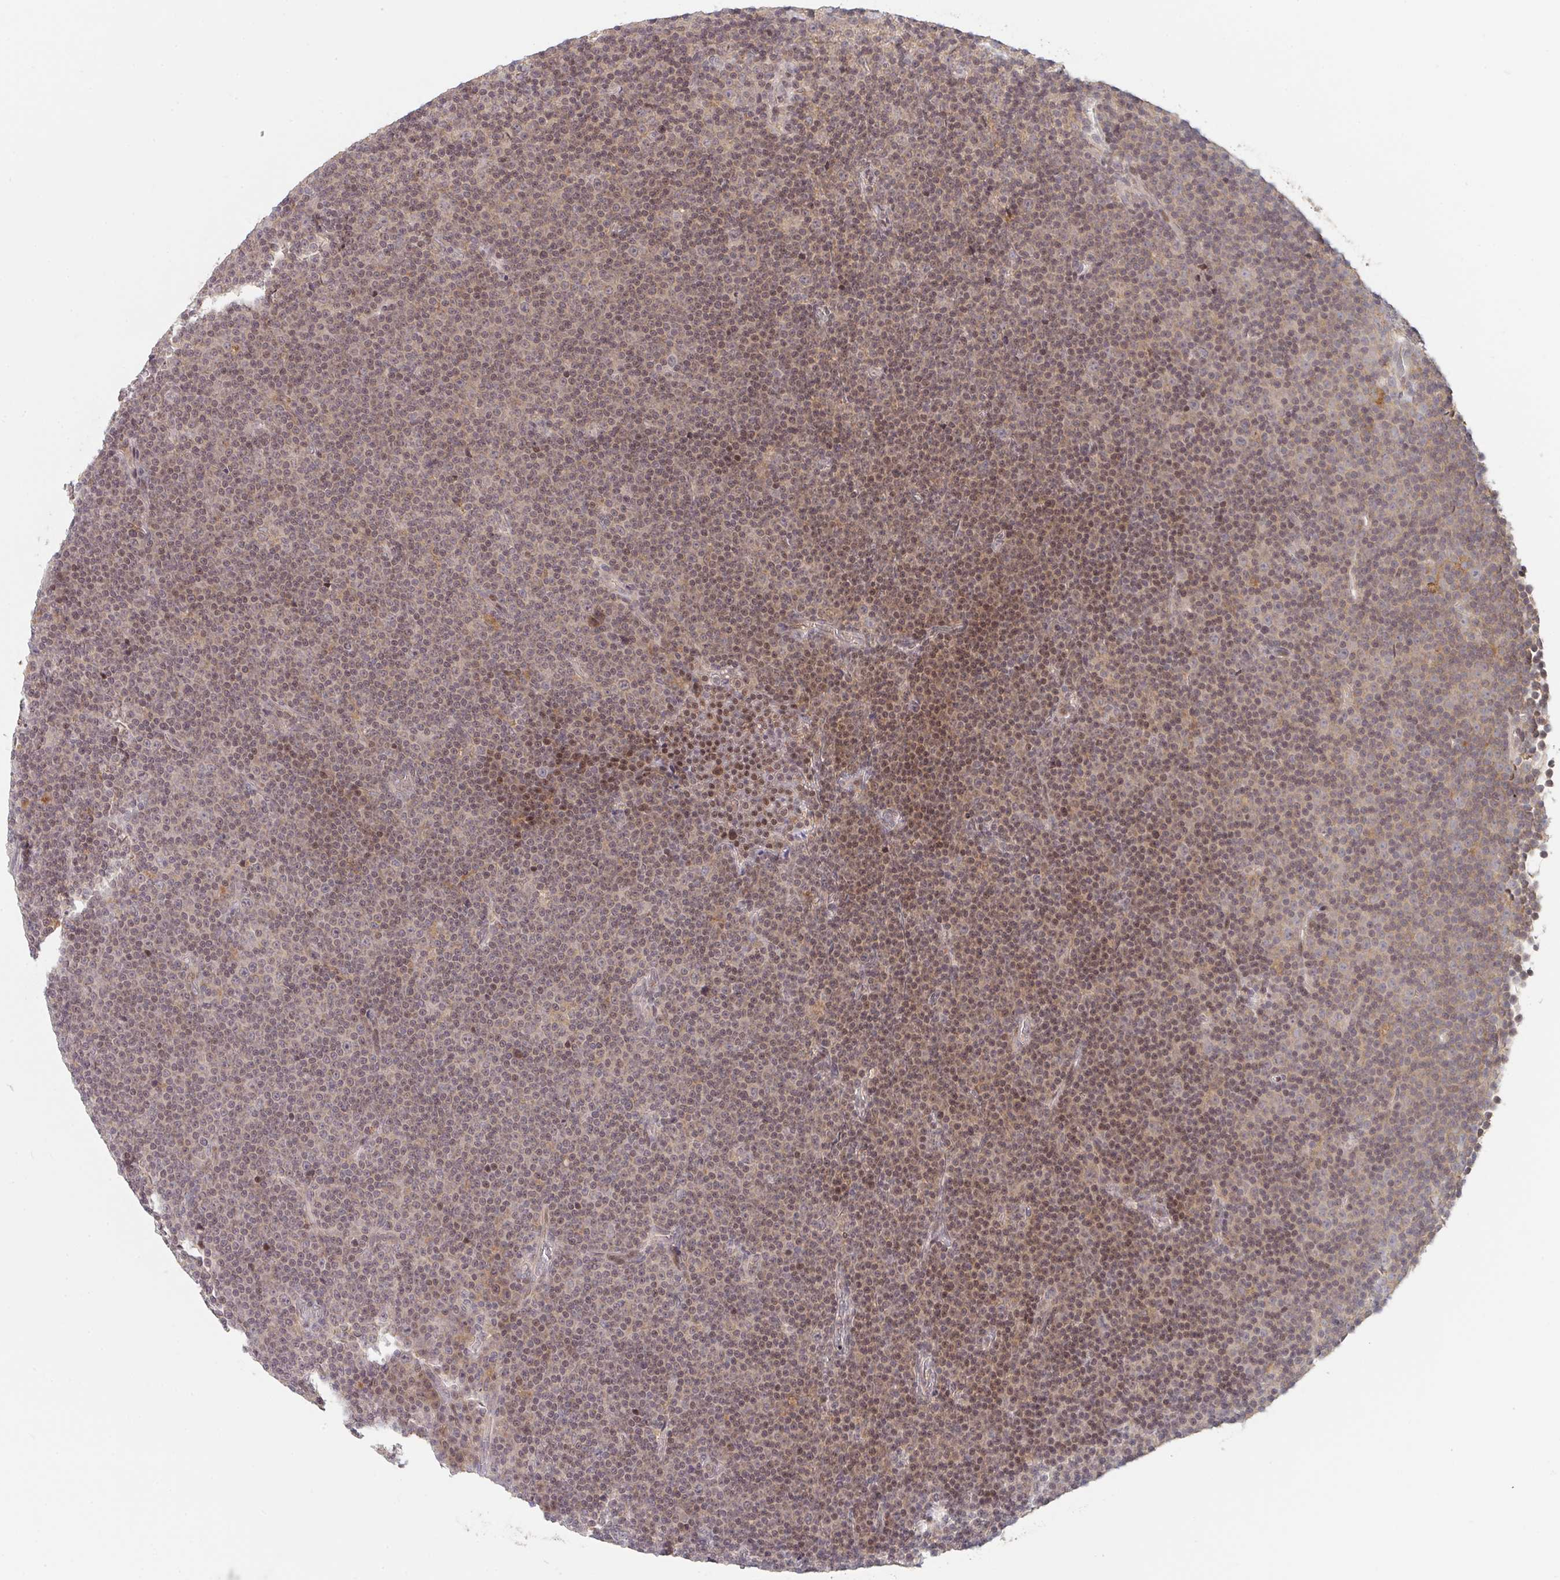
{"staining": {"intensity": "moderate", "quantity": "25%-75%", "location": "nuclear"}, "tissue": "lymphoma", "cell_type": "Tumor cells", "image_type": "cancer", "snomed": [{"axis": "morphology", "description": "Malignant lymphoma, non-Hodgkin's type, Low grade"}, {"axis": "topography", "description": "Lymph node"}], "caption": "Lymphoma stained with a protein marker exhibits moderate staining in tumor cells.", "gene": "DCST1", "patient": {"sex": "female", "age": 67}}